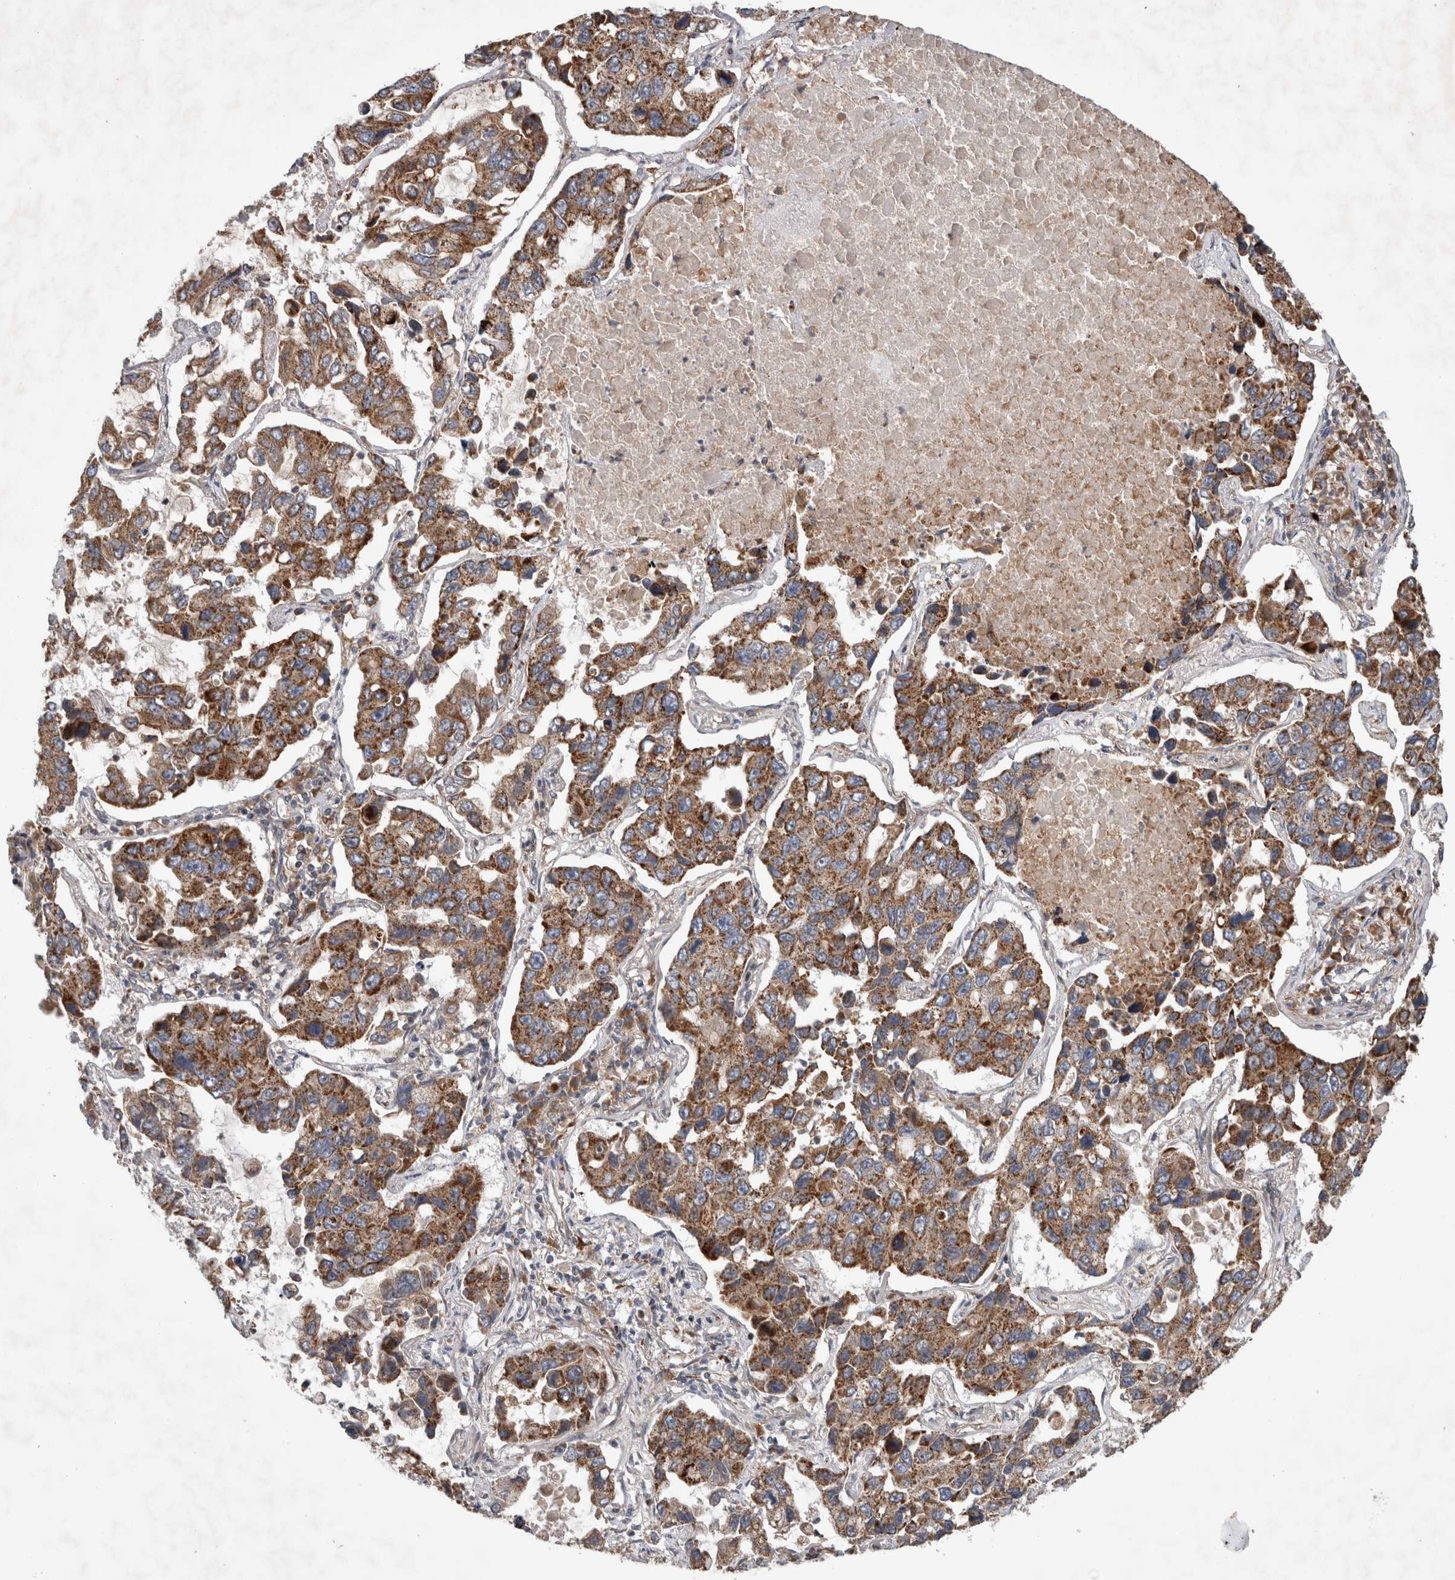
{"staining": {"intensity": "strong", "quantity": ">75%", "location": "cytoplasmic/membranous"}, "tissue": "lung cancer", "cell_type": "Tumor cells", "image_type": "cancer", "snomed": [{"axis": "morphology", "description": "Adenocarcinoma, NOS"}, {"axis": "topography", "description": "Lung"}], "caption": "Immunohistochemistry (IHC) of human lung cancer reveals high levels of strong cytoplasmic/membranous positivity in approximately >75% of tumor cells. The protein is stained brown, and the nuclei are stained in blue (DAB IHC with brightfield microscopy, high magnification).", "gene": "ADGRL3", "patient": {"sex": "male", "age": 64}}